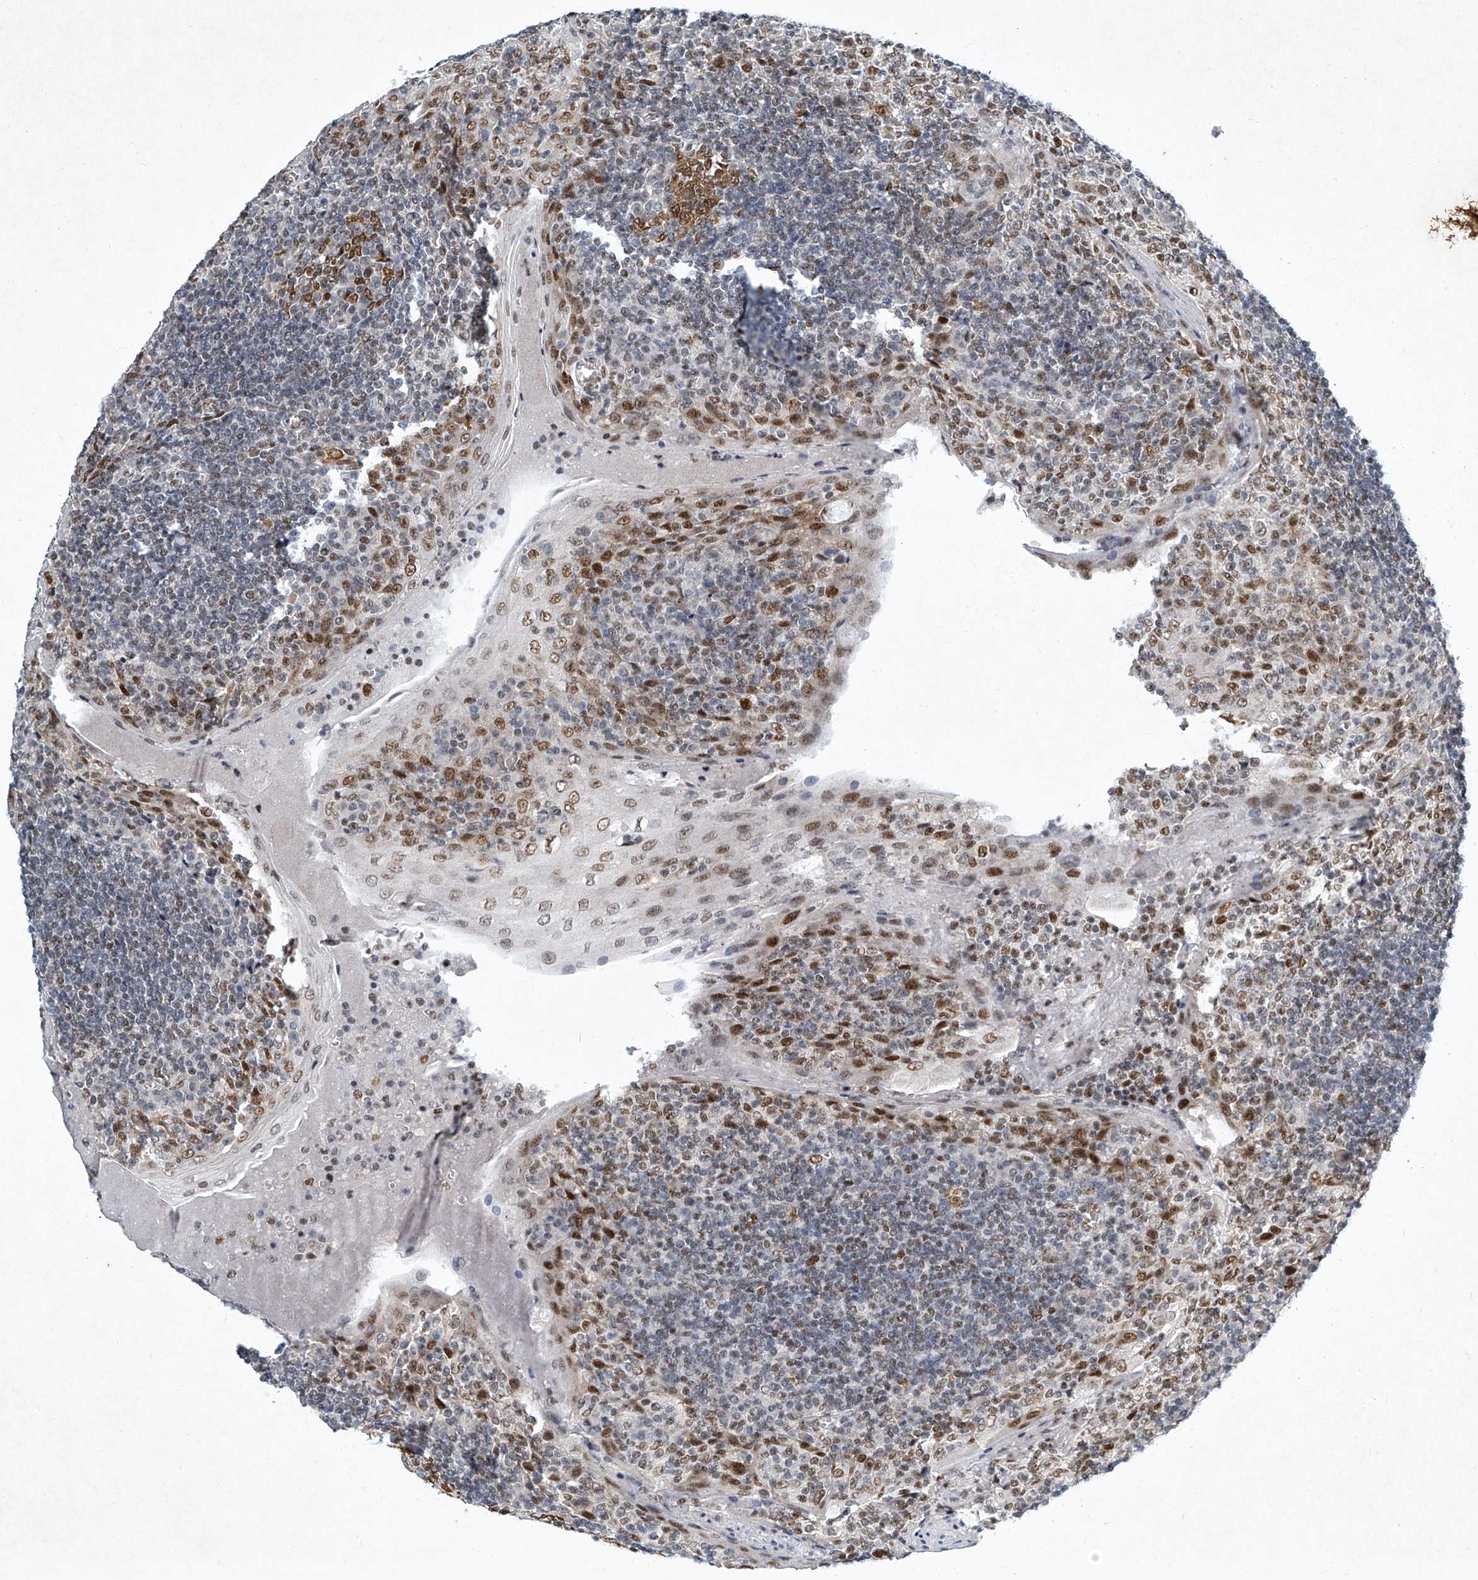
{"staining": {"intensity": "moderate", "quantity": ">75%", "location": "cytoplasmic/membranous,nuclear"}, "tissue": "tonsil", "cell_type": "Germinal center cells", "image_type": "normal", "snomed": [{"axis": "morphology", "description": "Normal tissue, NOS"}, {"axis": "topography", "description": "Tonsil"}], "caption": "Immunohistochemical staining of unremarkable tonsil shows medium levels of moderate cytoplasmic/membranous,nuclear staining in approximately >75% of germinal center cells.", "gene": "TFDP1", "patient": {"sex": "male", "age": 27}}